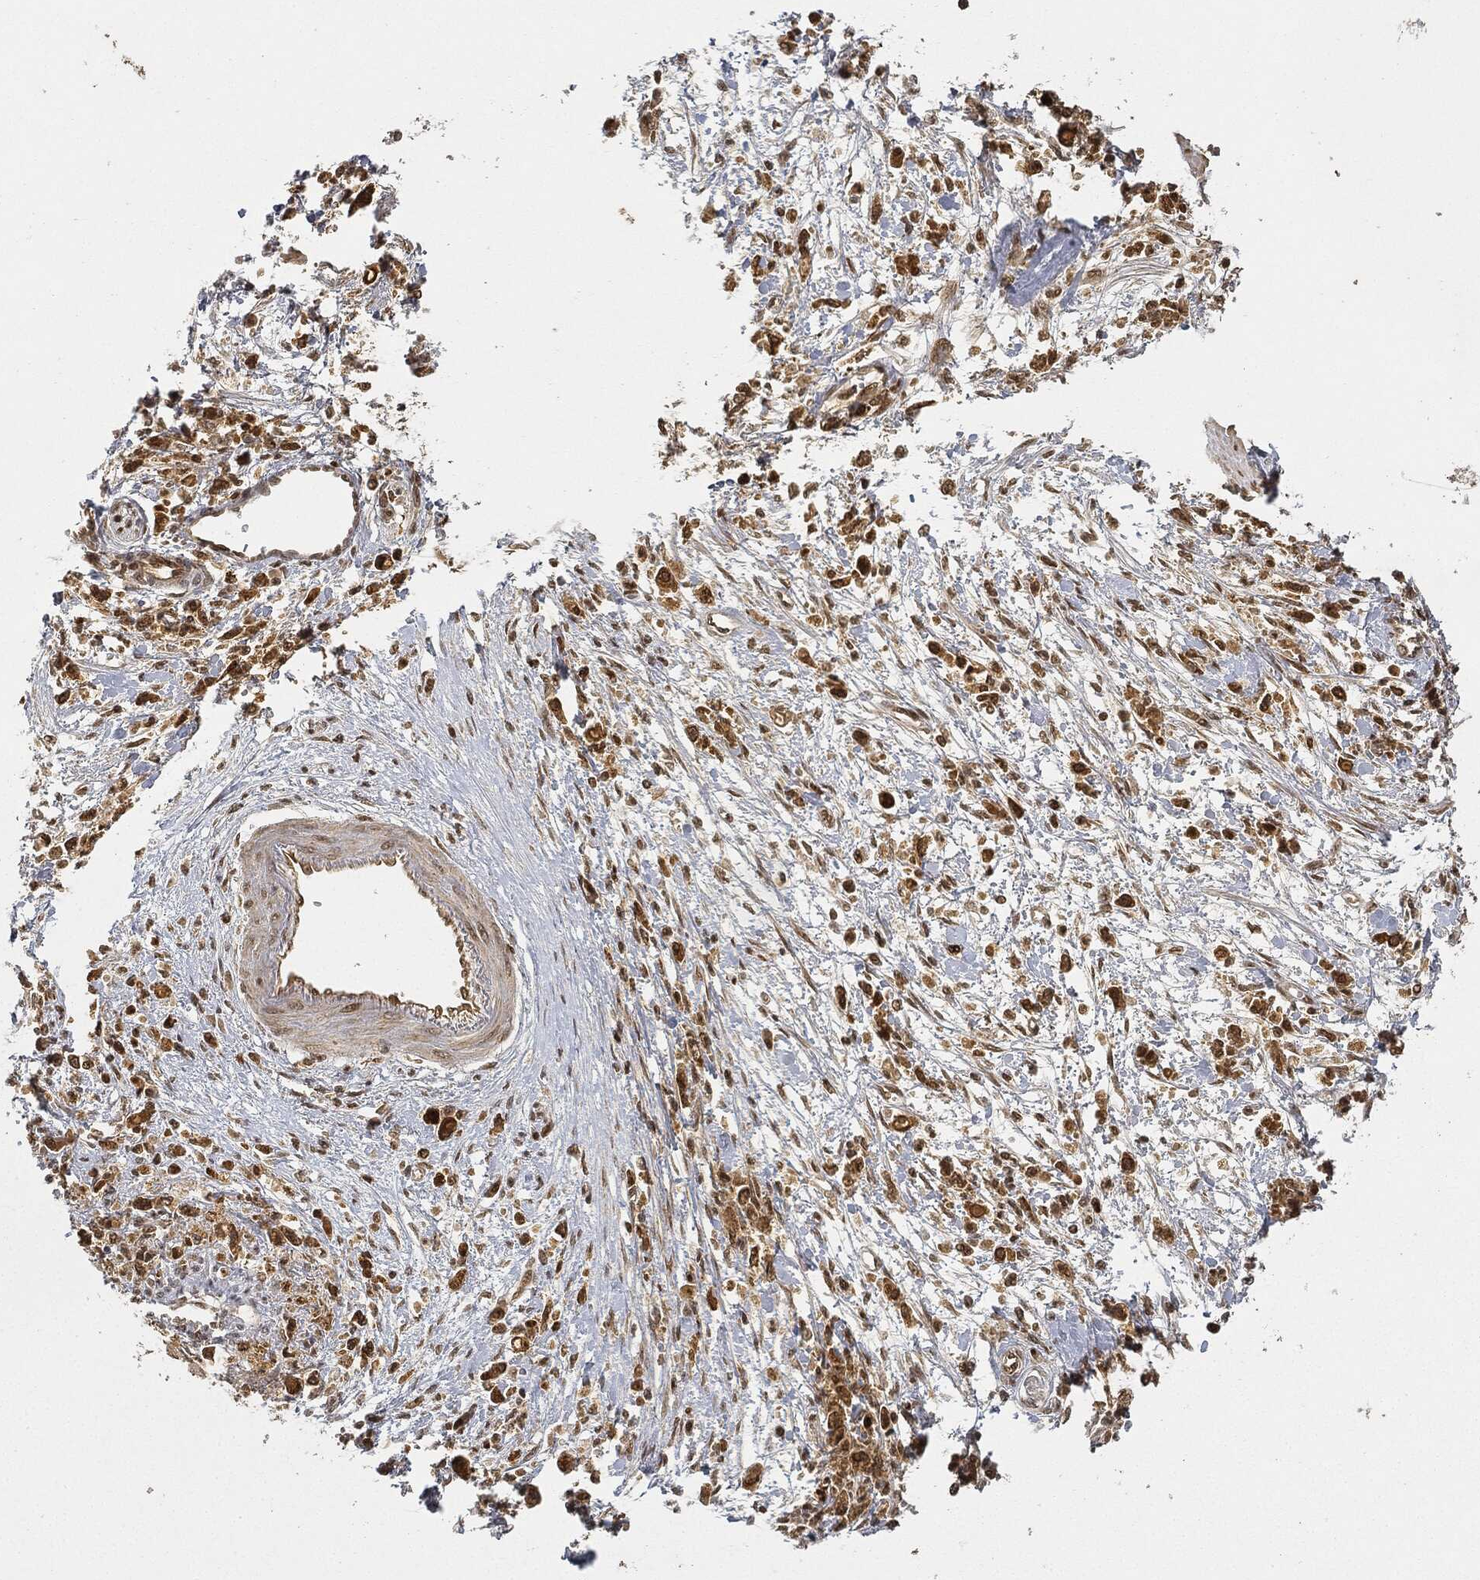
{"staining": {"intensity": "strong", "quantity": "25%-75%", "location": "cytoplasmic/membranous,nuclear"}, "tissue": "stomach cancer", "cell_type": "Tumor cells", "image_type": "cancer", "snomed": [{"axis": "morphology", "description": "Adenocarcinoma, NOS"}, {"axis": "topography", "description": "Stomach"}], "caption": "Human stomach cancer (adenocarcinoma) stained with a brown dye reveals strong cytoplasmic/membranous and nuclear positive staining in about 25%-75% of tumor cells.", "gene": "CIB1", "patient": {"sex": "female", "age": 59}}